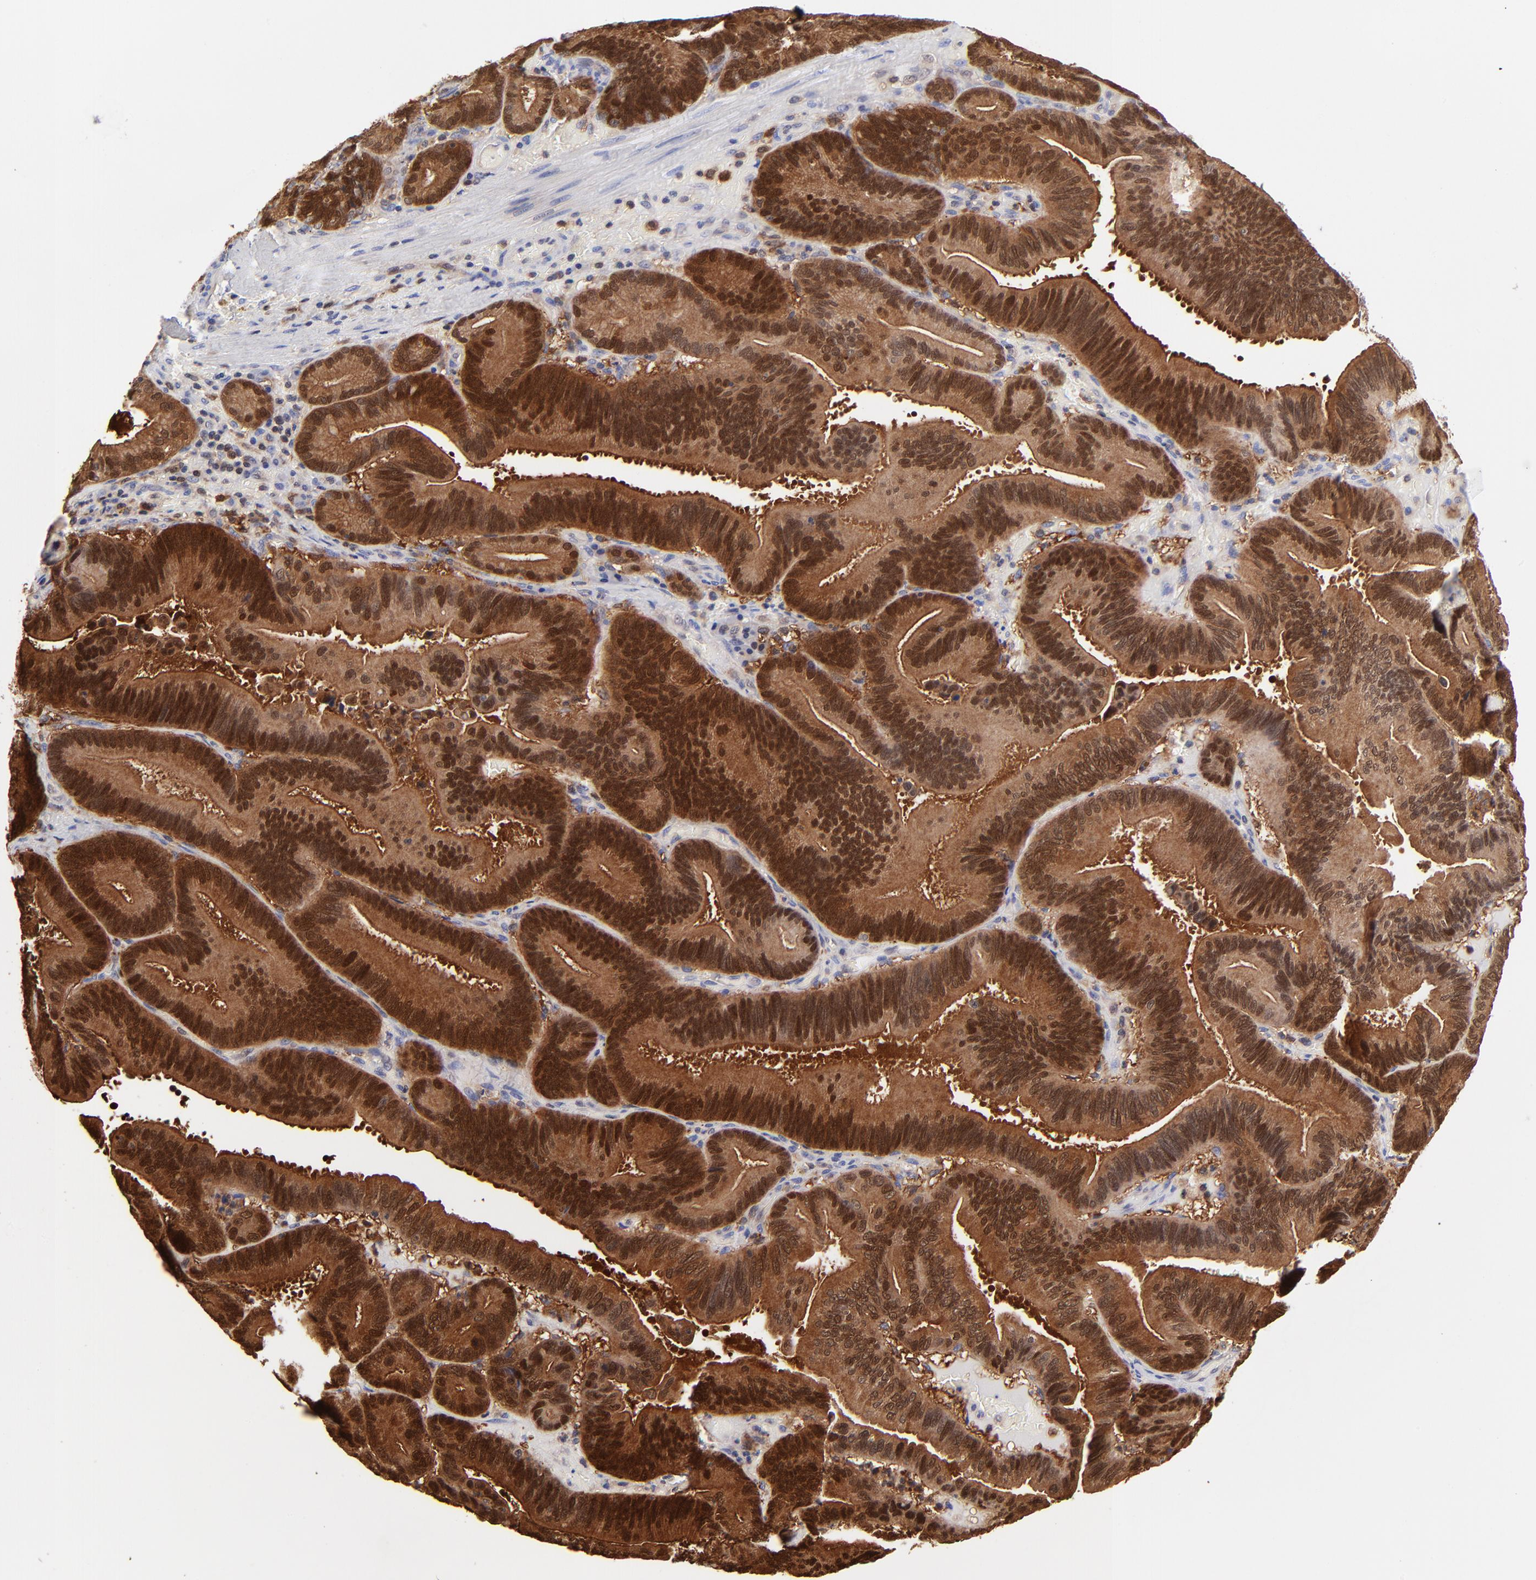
{"staining": {"intensity": "strong", "quantity": ">75%", "location": "cytoplasmic/membranous,nuclear"}, "tissue": "pancreatic cancer", "cell_type": "Tumor cells", "image_type": "cancer", "snomed": [{"axis": "morphology", "description": "Adenocarcinoma, NOS"}, {"axis": "topography", "description": "Pancreas"}], "caption": "Pancreatic adenocarcinoma stained with DAB (3,3'-diaminobenzidine) immunohistochemistry (IHC) demonstrates high levels of strong cytoplasmic/membranous and nuclear staining in approximately >75% of tumor cells.", "gene": "DCTPP1", "patient": {"sex": "male", "age": 82}}